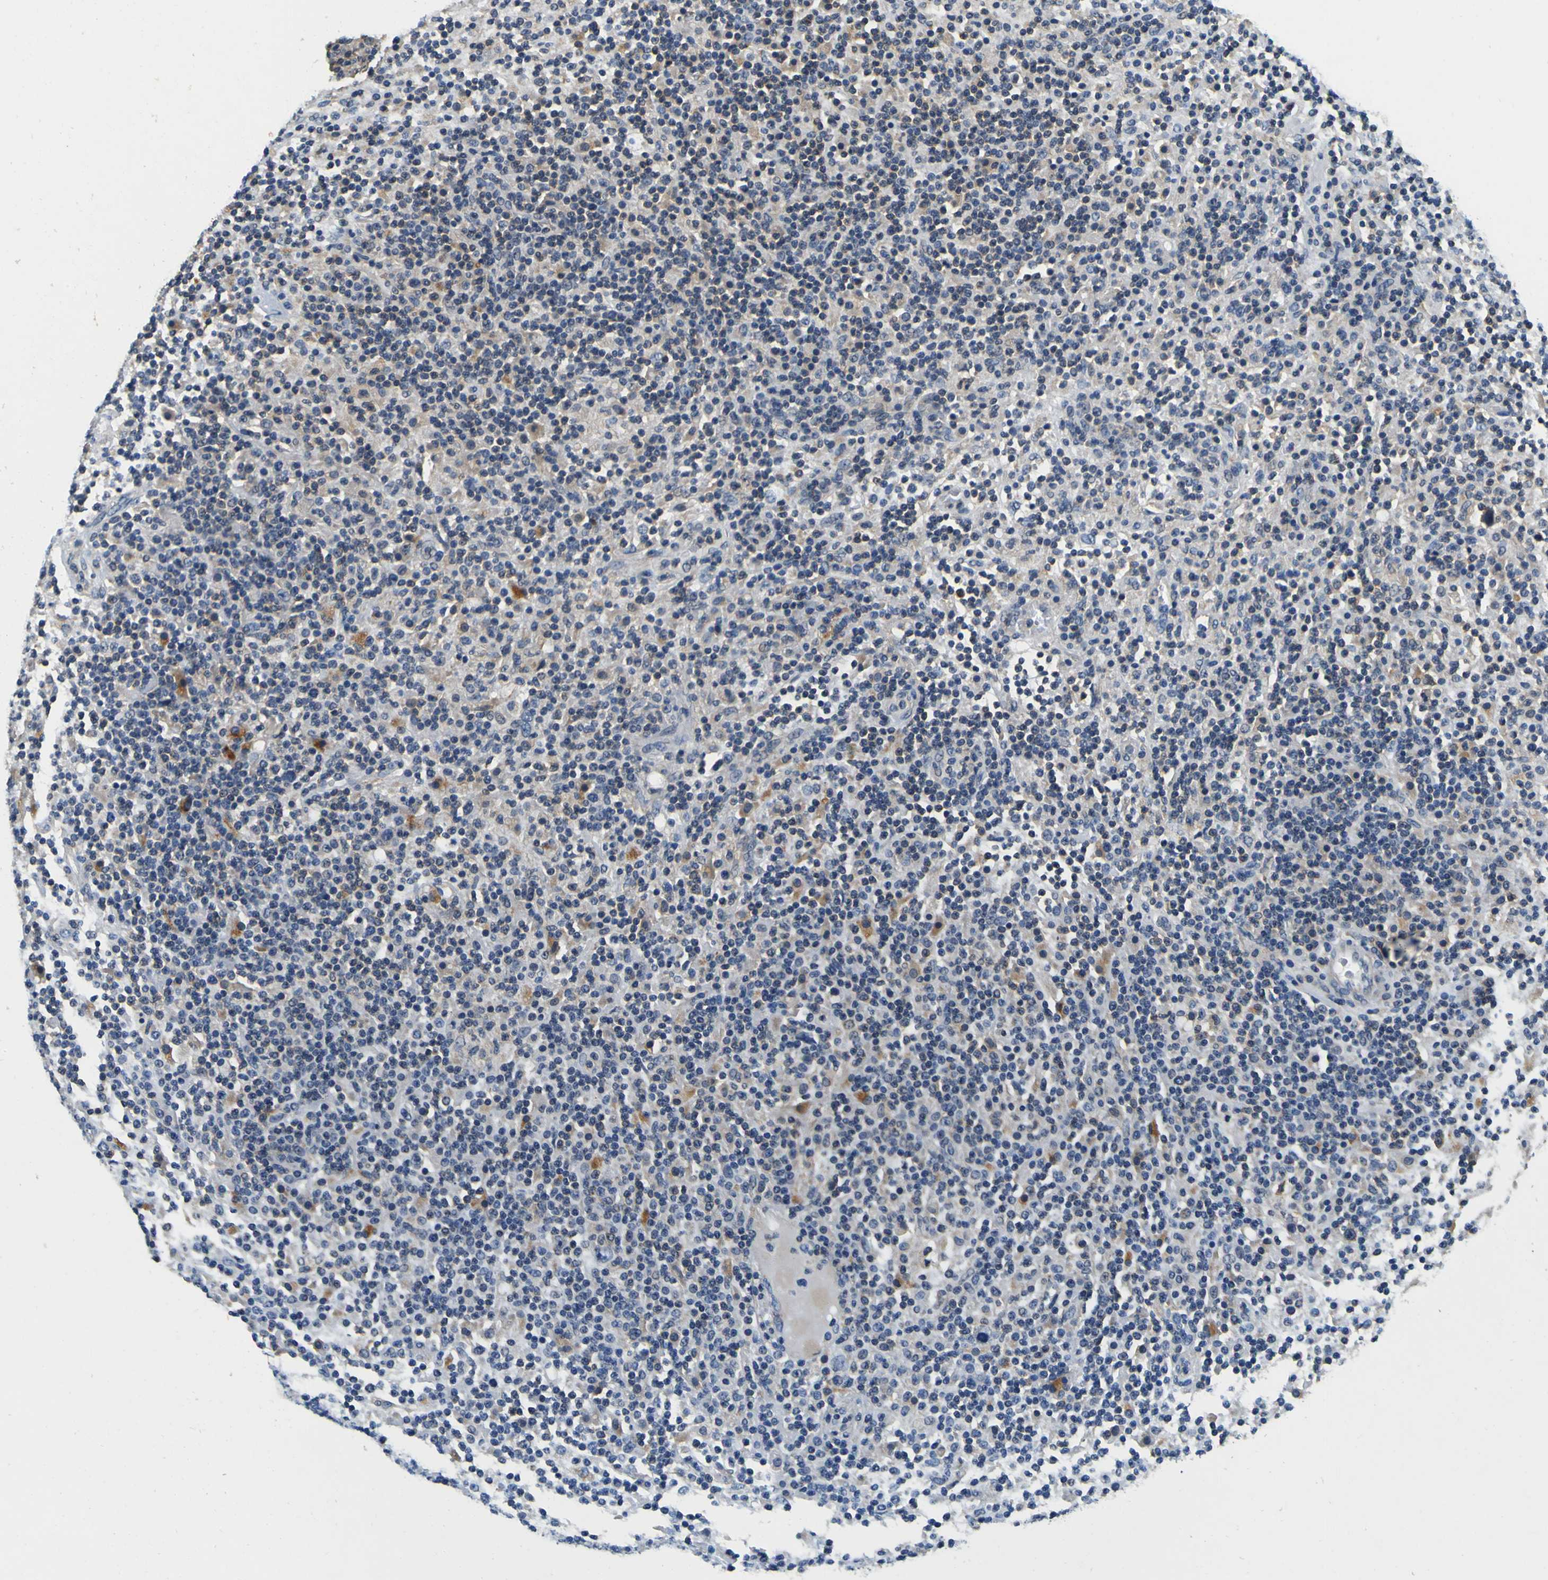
{"staining": {"intensity": "negative", "quantity": "none", "location": "none"}, "tissue": "lymphoma", "cell_type": "Tumor cells", "image_type": "cancer", "snomed": [{"axis": "morphology", "description": "Hodgkin's disease, NOS"}, {"axis": "topography", "description": "Lymph node"}], "caption": "This is an immunohistochemistry (IHC) photomicrograph of lymphoma. There is no expression in tumor cells.", "gene": "TNIK", "patient": {"sex": "male", "age": 70}}